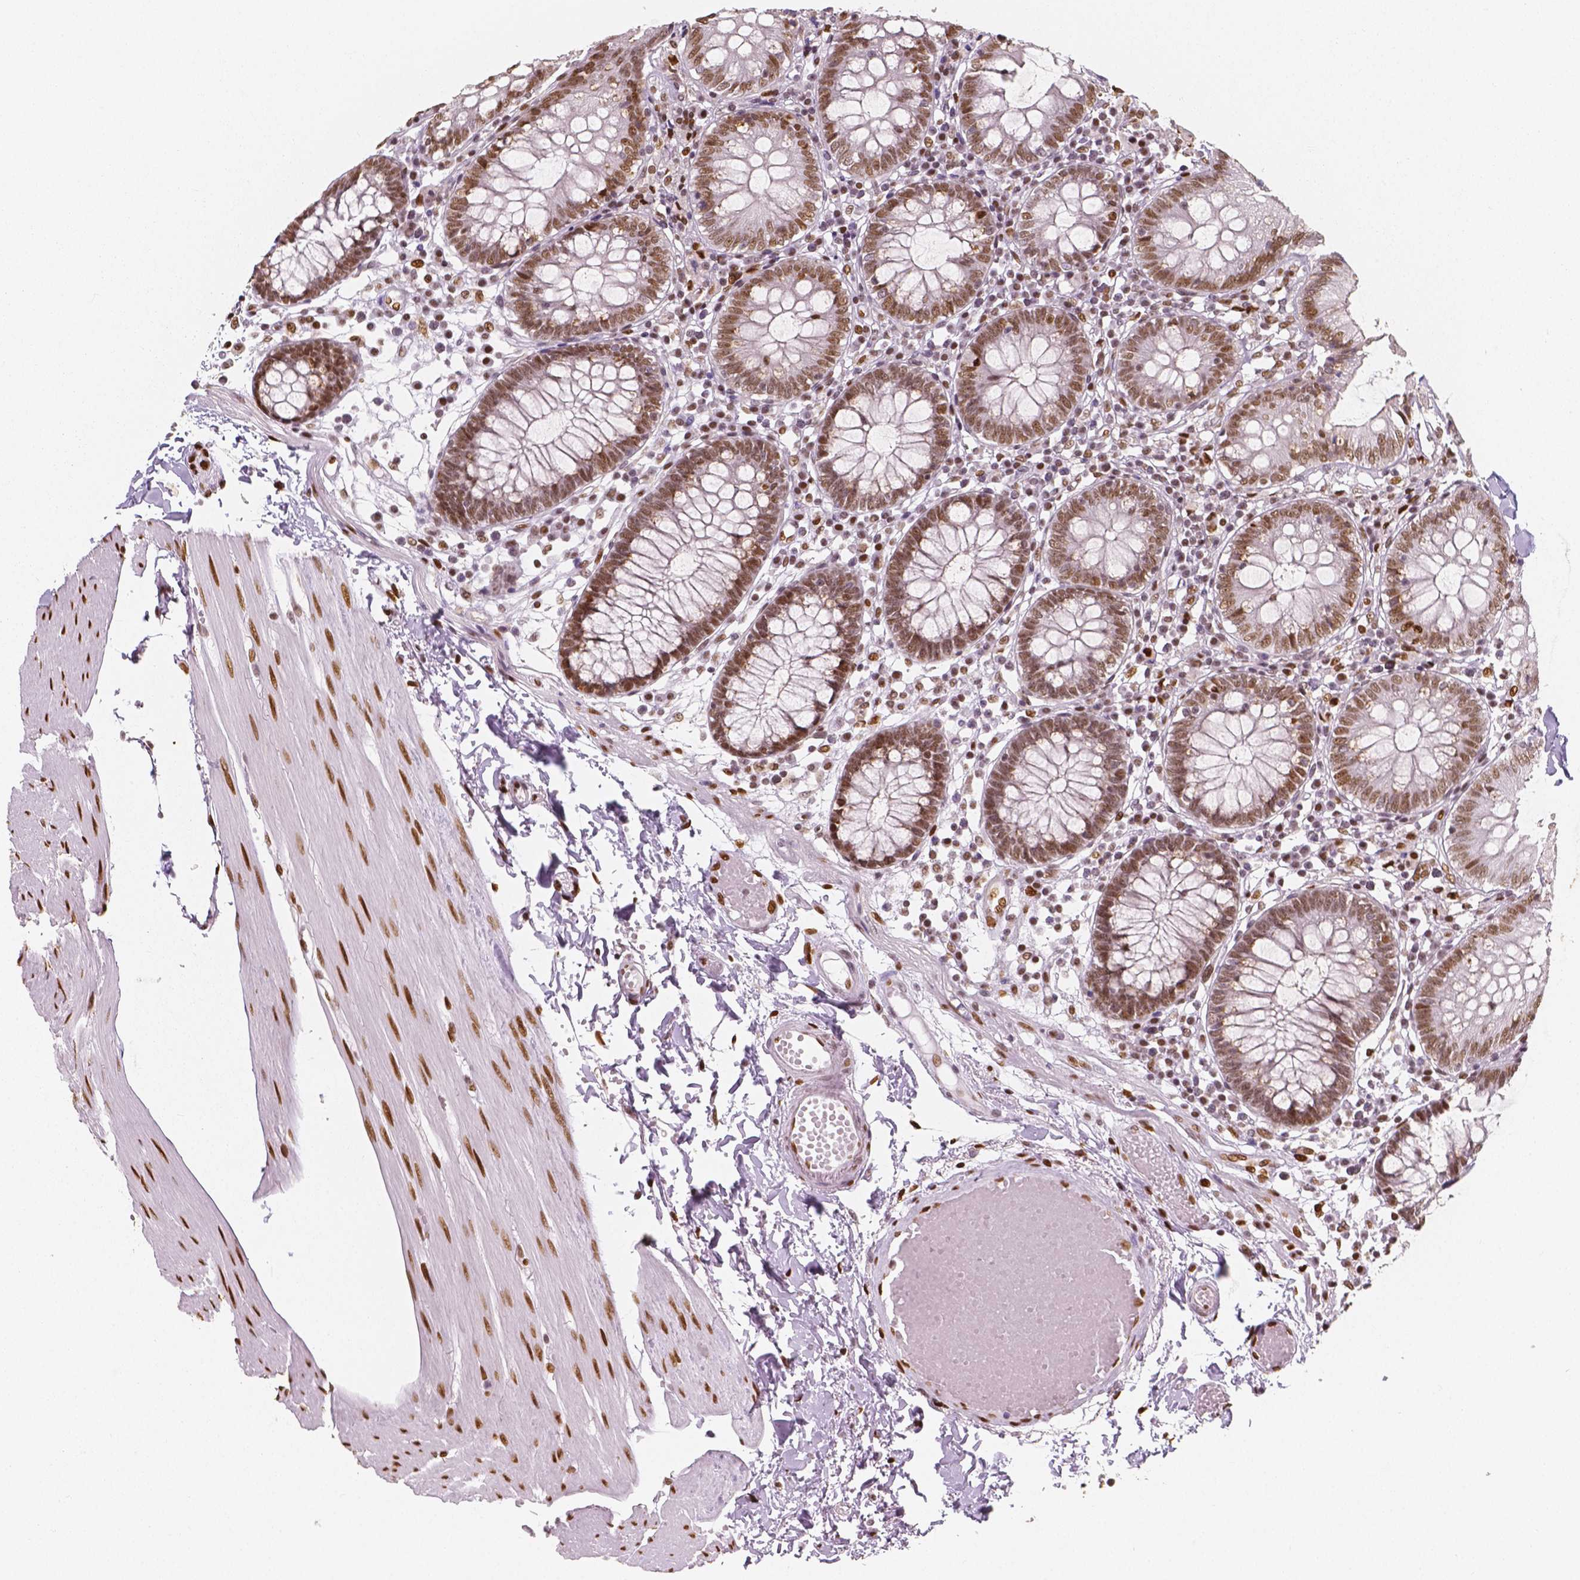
{"staining": {"intensity": "moderate", "quantity": ">75%", "location": "nuclear"}, "tissue": "colon", "cell_type": "Endothelial cells", "image_type": "normal", "snomed": [{"axis": "morphology", "description": "Normal tissue, NOS"}, {"axis": "morphology", "description": "Adenocarcinoma, NOS"}, {"axis": "topography", "description": "Colon"}], "caption": "IHC micrograph of unremarkable colon: human colon stained using immunohistochemistry (IHC) reveals medium levels of moderate protein expression localized specifically in the nuclear of endothelial cells, appearing as a nuclear brown color.", "gene": "NUCKS1", "patient": {"sex": "male", "age": 83}}